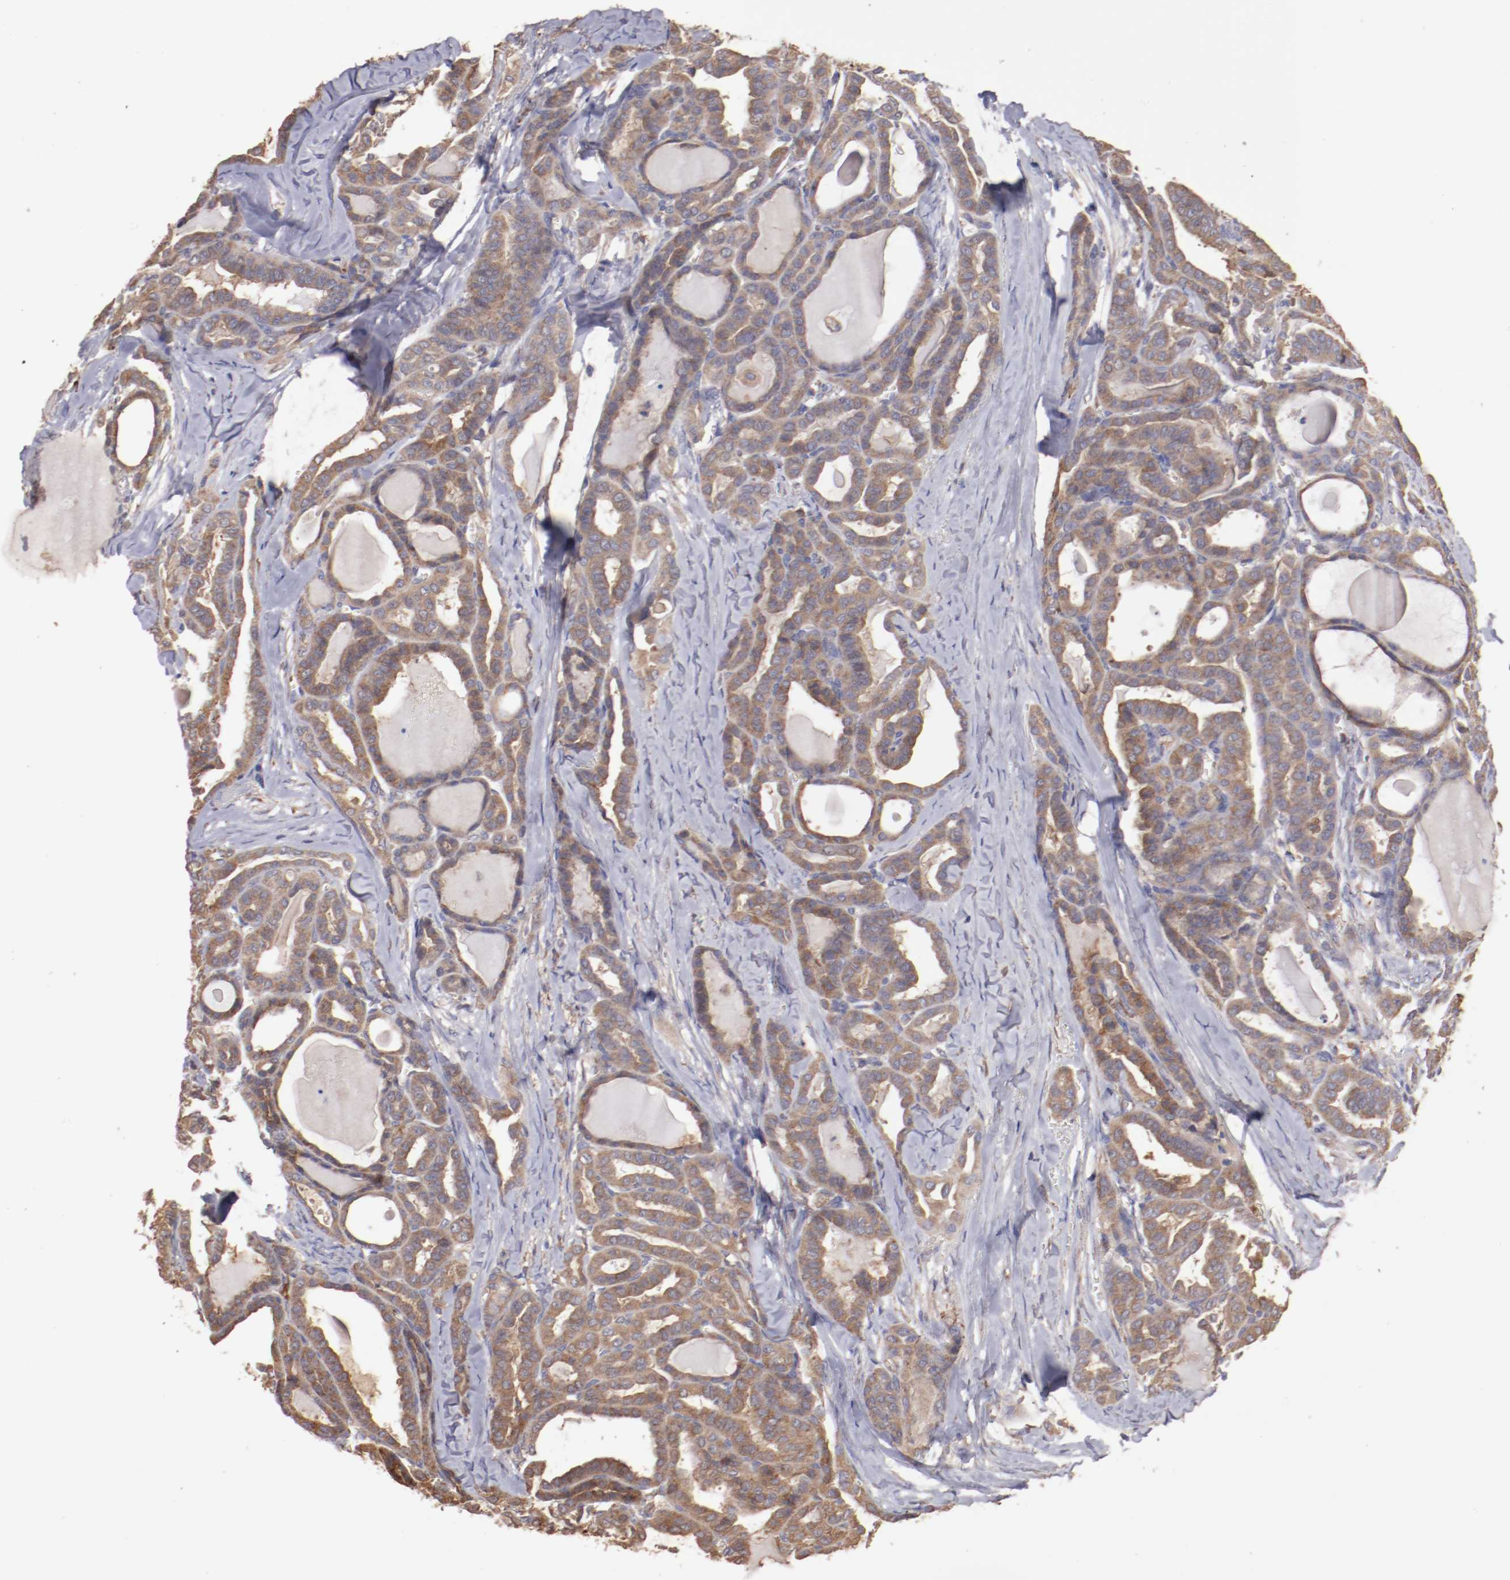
{"staining": {"intensity": "weak", "quantity": ">75%", "location": "cytoplasmic/membranous"}, "tissue": "thyroid cancer", "cell_type": "Tumor cells", "image_type": "cancer", "snomed": [{"axis": "morphology", "description": "Carcinoma, NOS"}, {"axis": "topography", "description": "Thyroid gland"}], "caption": "Weak cytoplasmic/membranous positivity for a protein is appreciated in about >75% of tumor cells of thyroid cancer using immunohistochemistry (IHC).", "gene": "NFKBIE", "patient": {"sex": "female", "age": 91}}